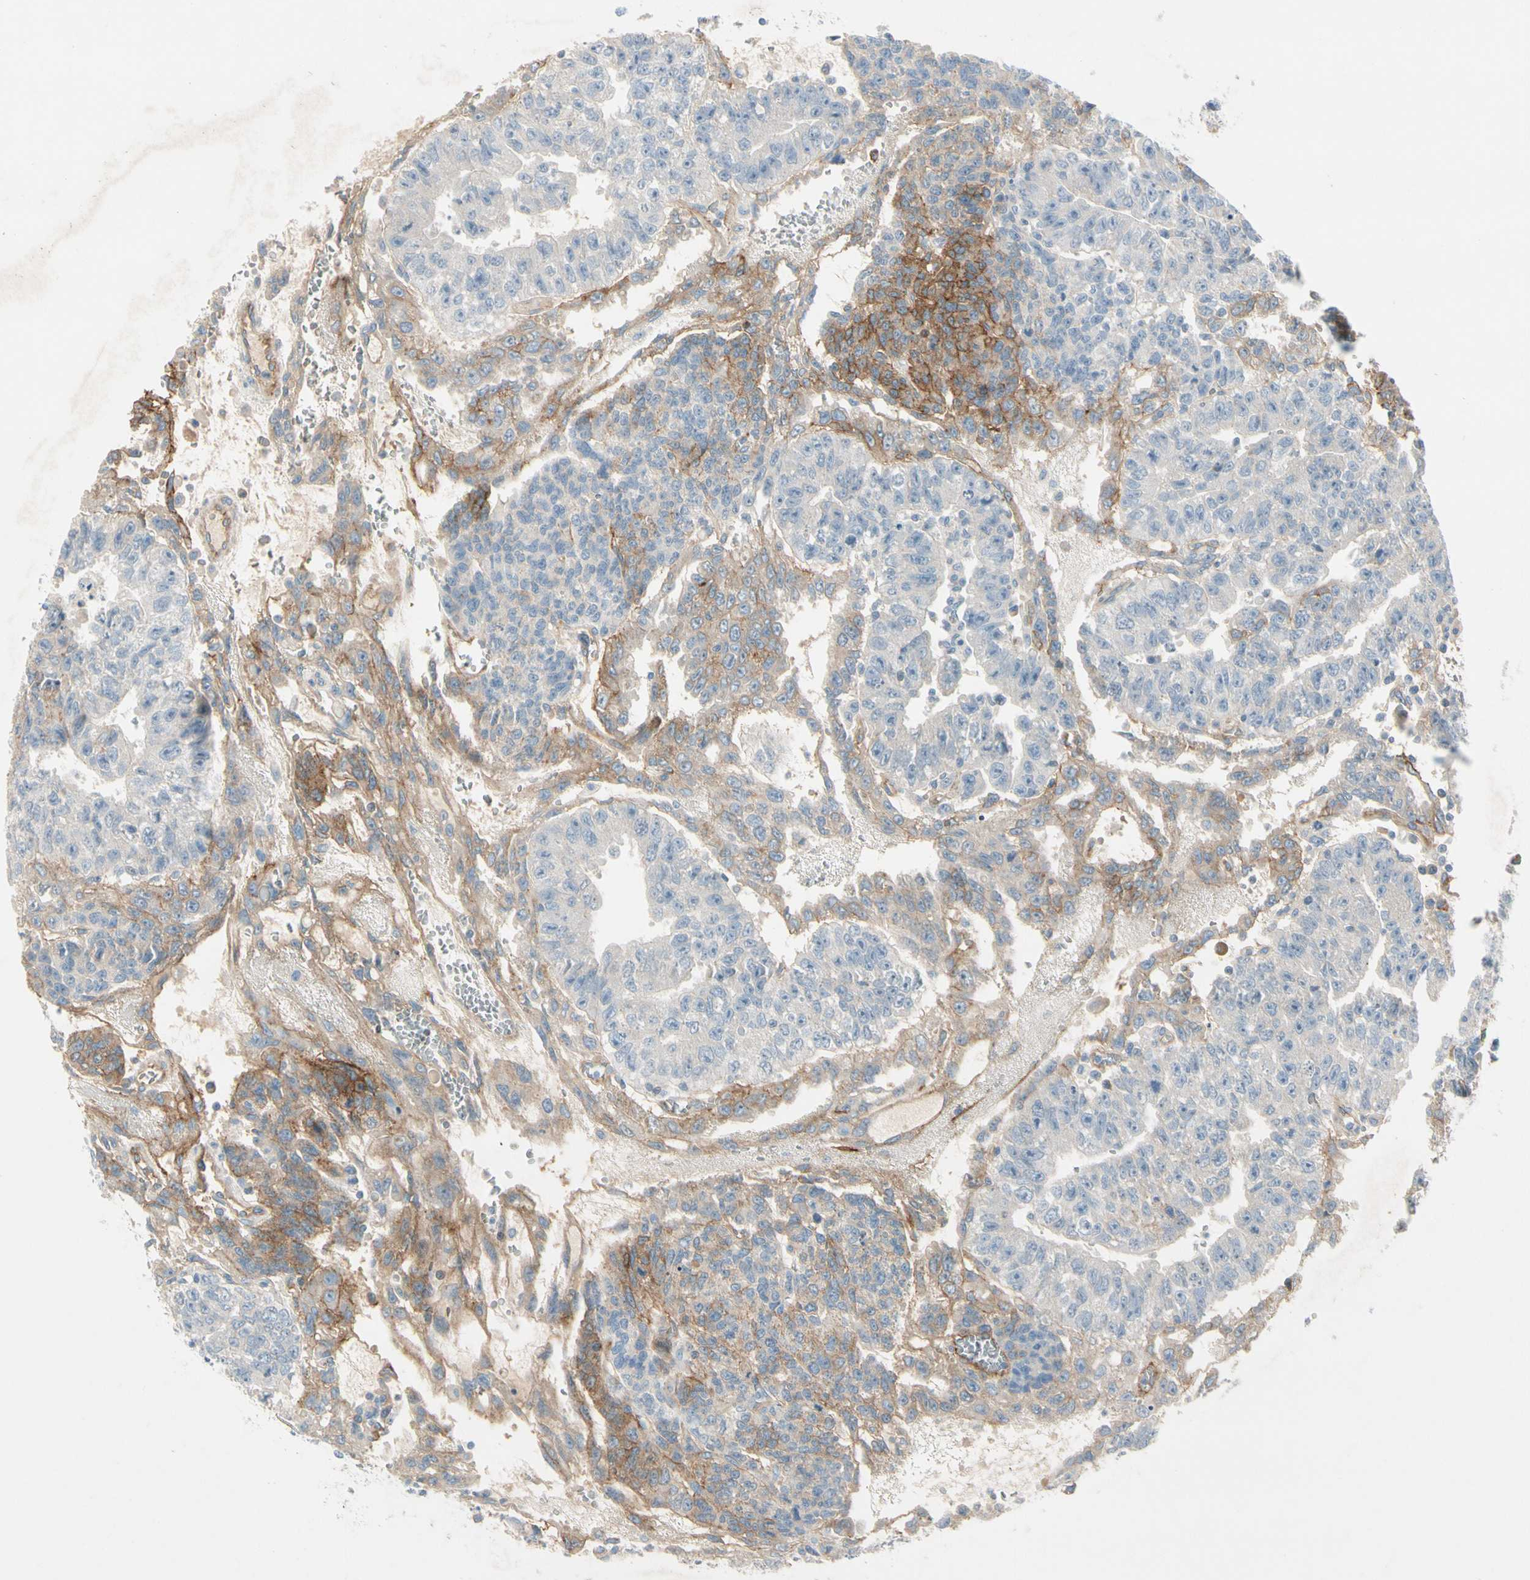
{"staining": {"intensity": "moderate", "quantity": "25%-75%", "location": "cytoplasmic/membranous"}, "tissue": "testis cancer", "cell_type": "Tumor cells", "image_type": "cancer", "snomed": [{"axis": "morphology", "description": "Seminoma, NOS"}, {"axis": "morphology", "description": "Carcinoma, Embryonal, NOS"}, {"axis": "topography", "description": "Testis"}], "caption": "Testis cancer was stained to show a protein in brown. There is medium levels of moderate cytoplasmic/membranous positivity in approximately 25%-75% of tumor cells.", "gene": "ITGA3", "patient": {"sex": "male", "age": 52}}